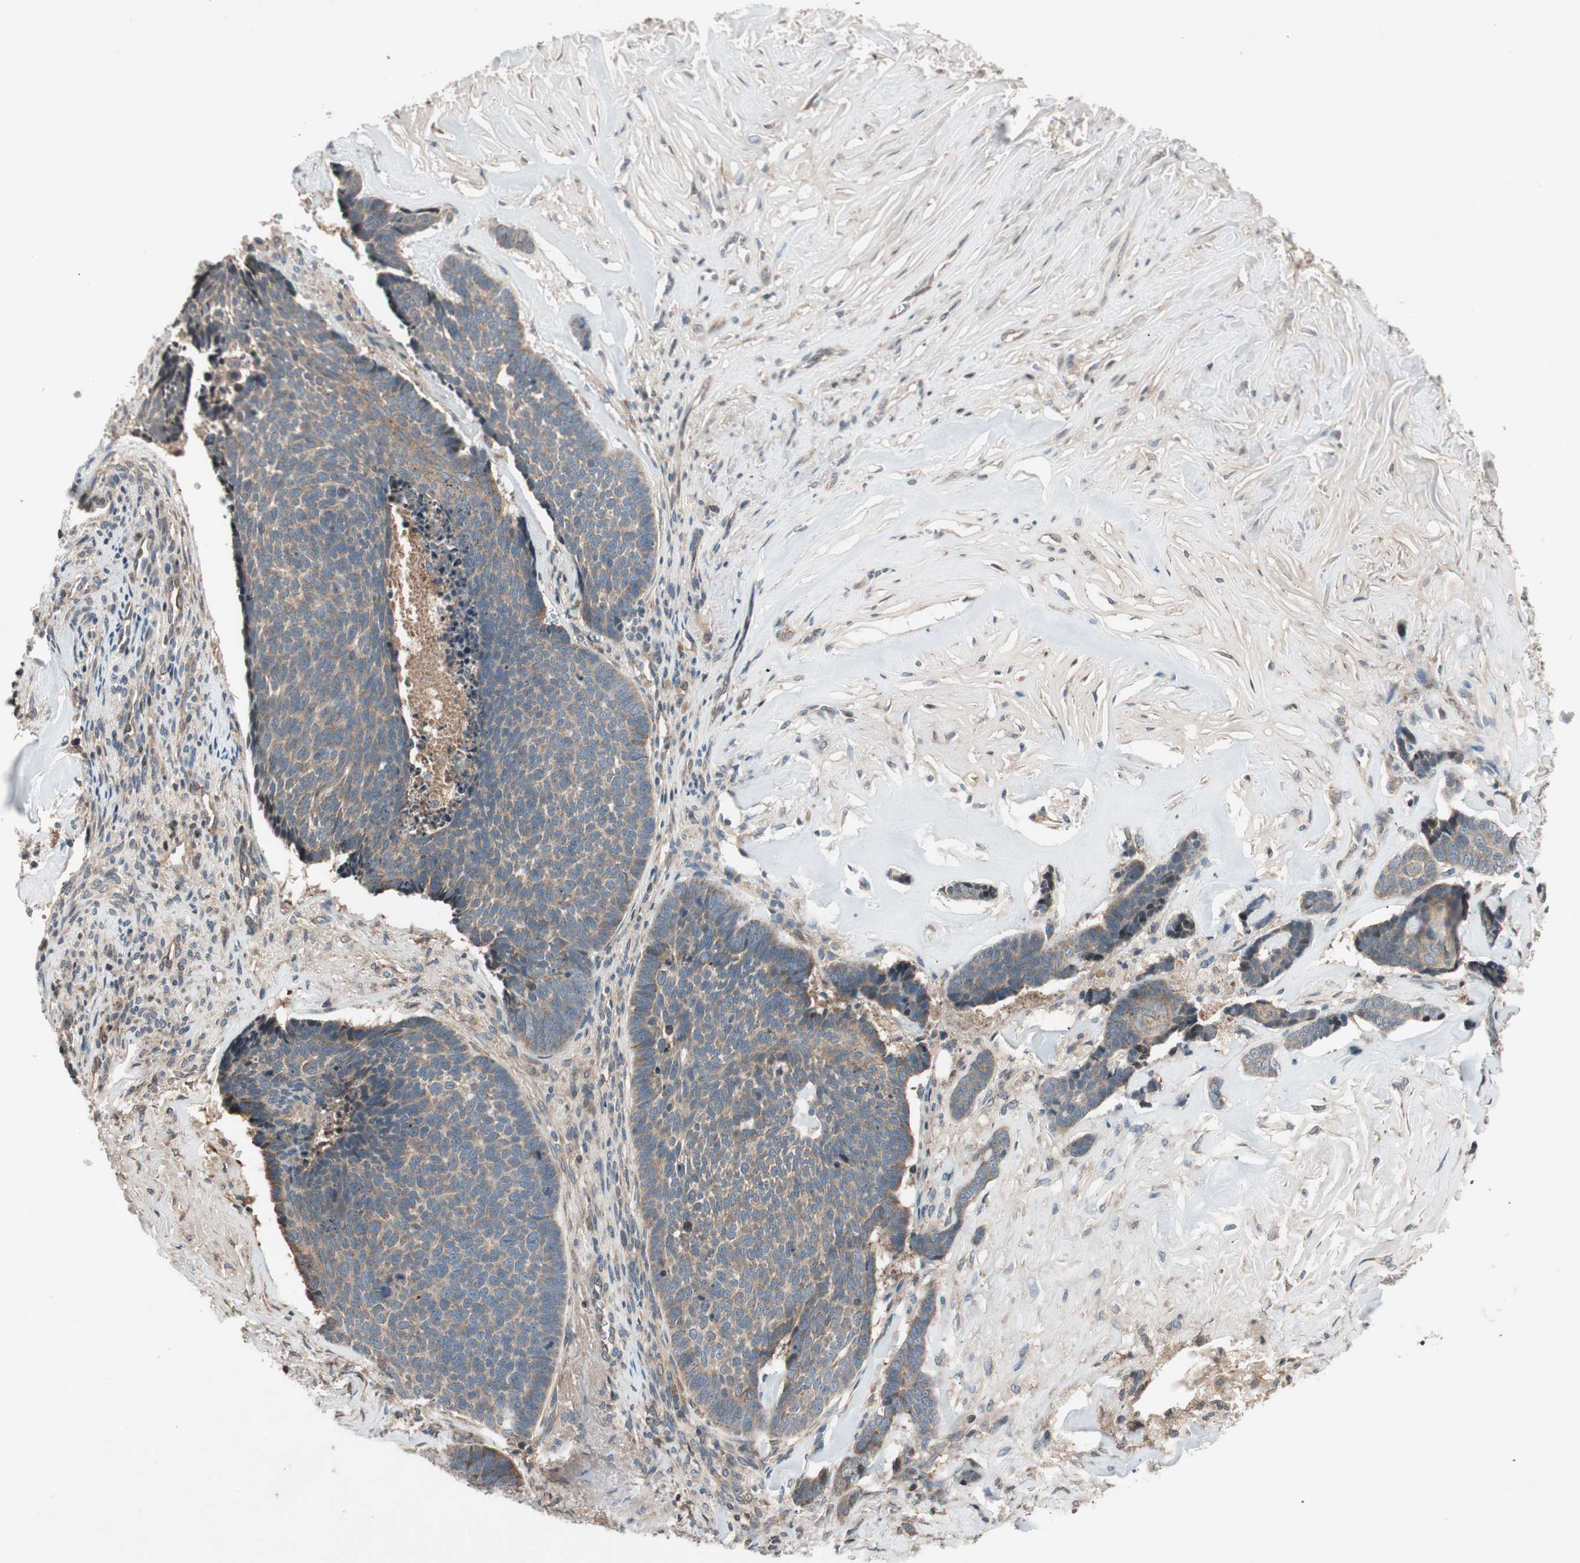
{"staining": {"intensity": "weak", "quantity": ">75%", "location": "cytoplasmic/membranous"}, "tissue": "skin cancer", "cell_type": "Tumor cells", "image_type": "cancer", "snomed": [{"axis": "morphology", "description": "Basal cell carcinoma"}, {"axis": "topography", "description": "Skin"}], "caption": "Immunohistochemical staining of skin cancer demonstrates low levels of weak cytoplasmic/membranous positivity in about >75% of tumor cells.", "gene": "GCLM", "patient": {"sex": "male", "age": 84}}